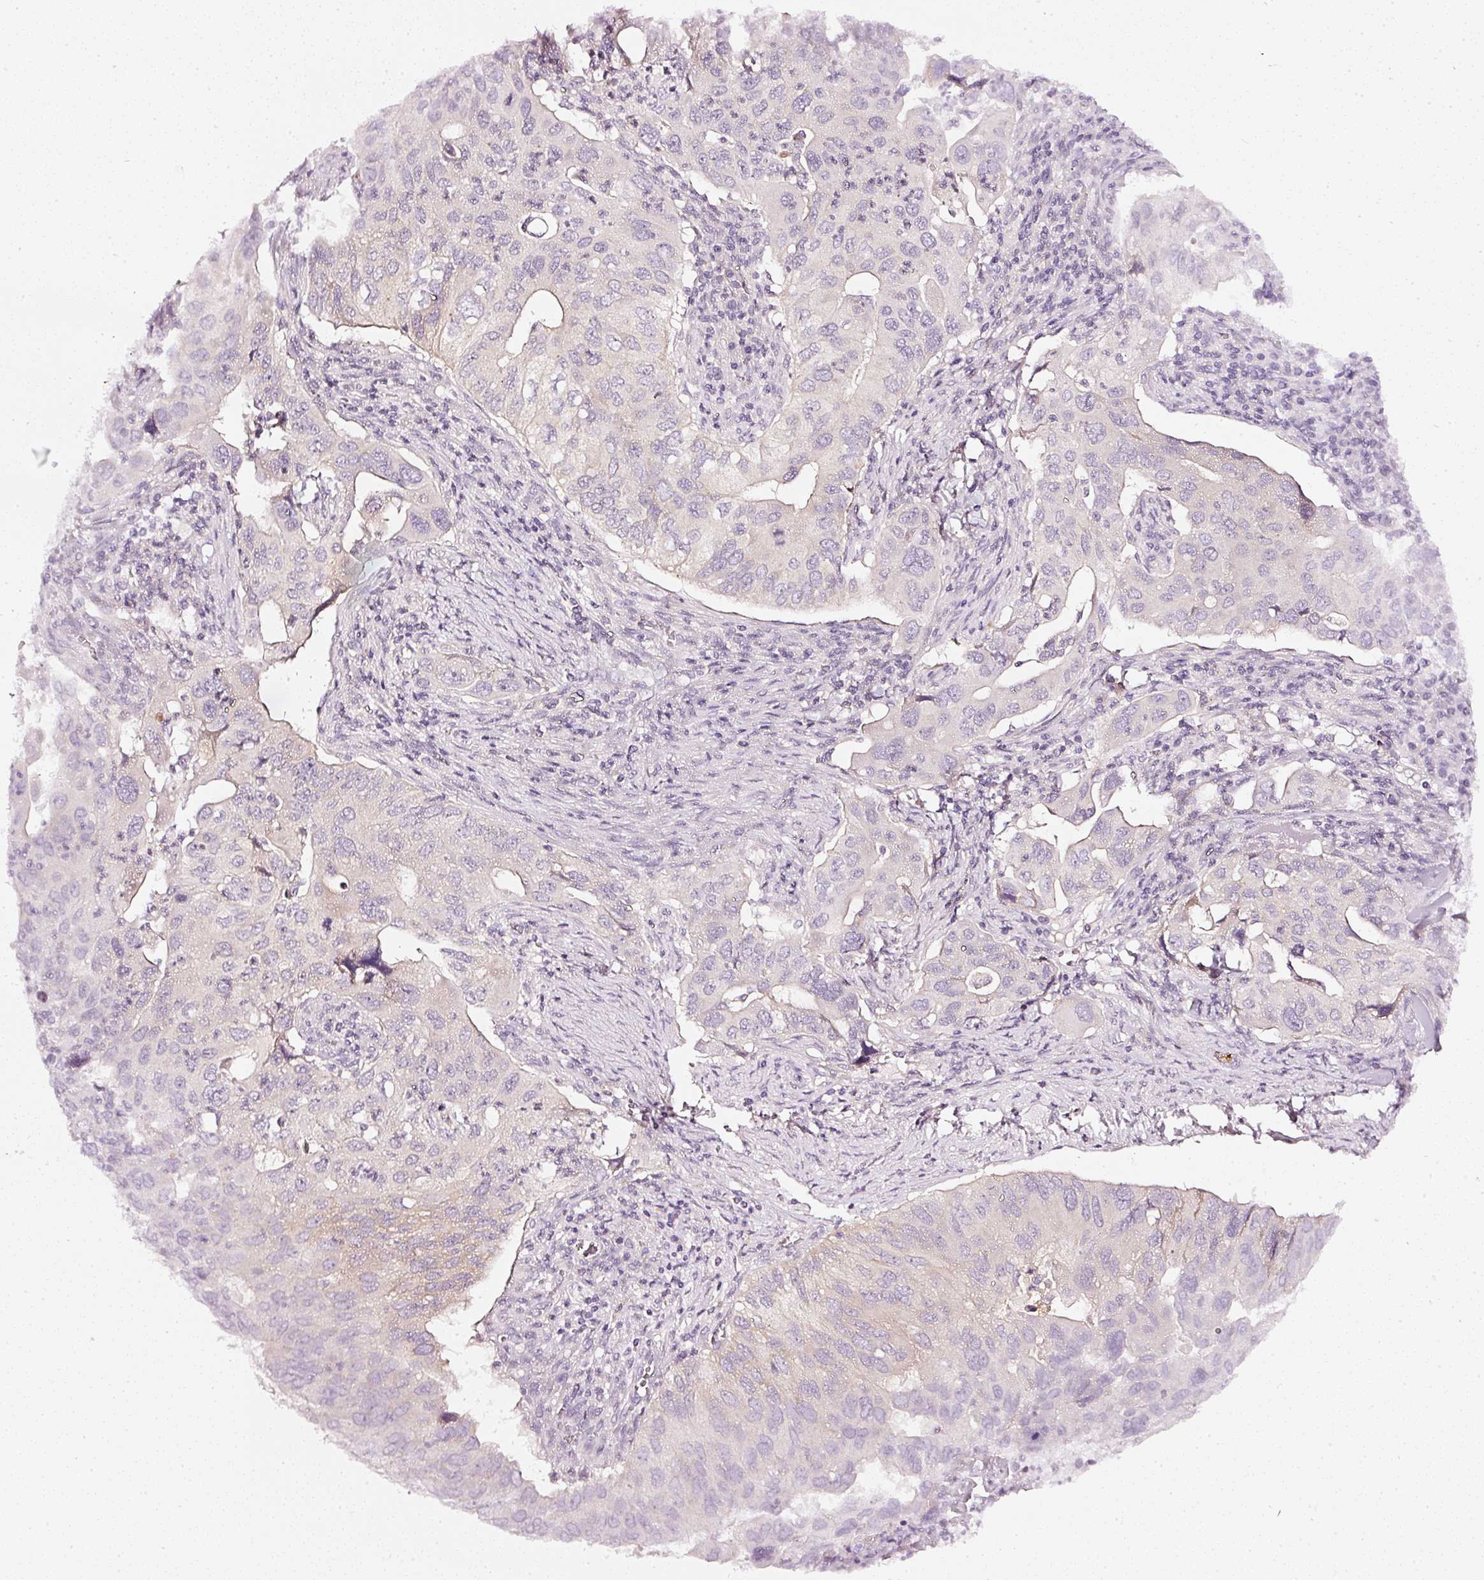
{"staining": {"intensity": "weak", "quantity": "<25%", "location": "cytoplasmic/membranous"}, "tissue": "lung cancer", "cell_type": "Tumor cells", "image_type": "cancer", "snomed": [{"axis": "morphology", "description": "Adenocarcinoma, NOS"}, {"axis": "topography", "description": "Lung"}], "caption": "Tumor cells show no significant staining in lung cancer.", "gene": "CNP", "patient": {"sex": "male", "age": 48}}